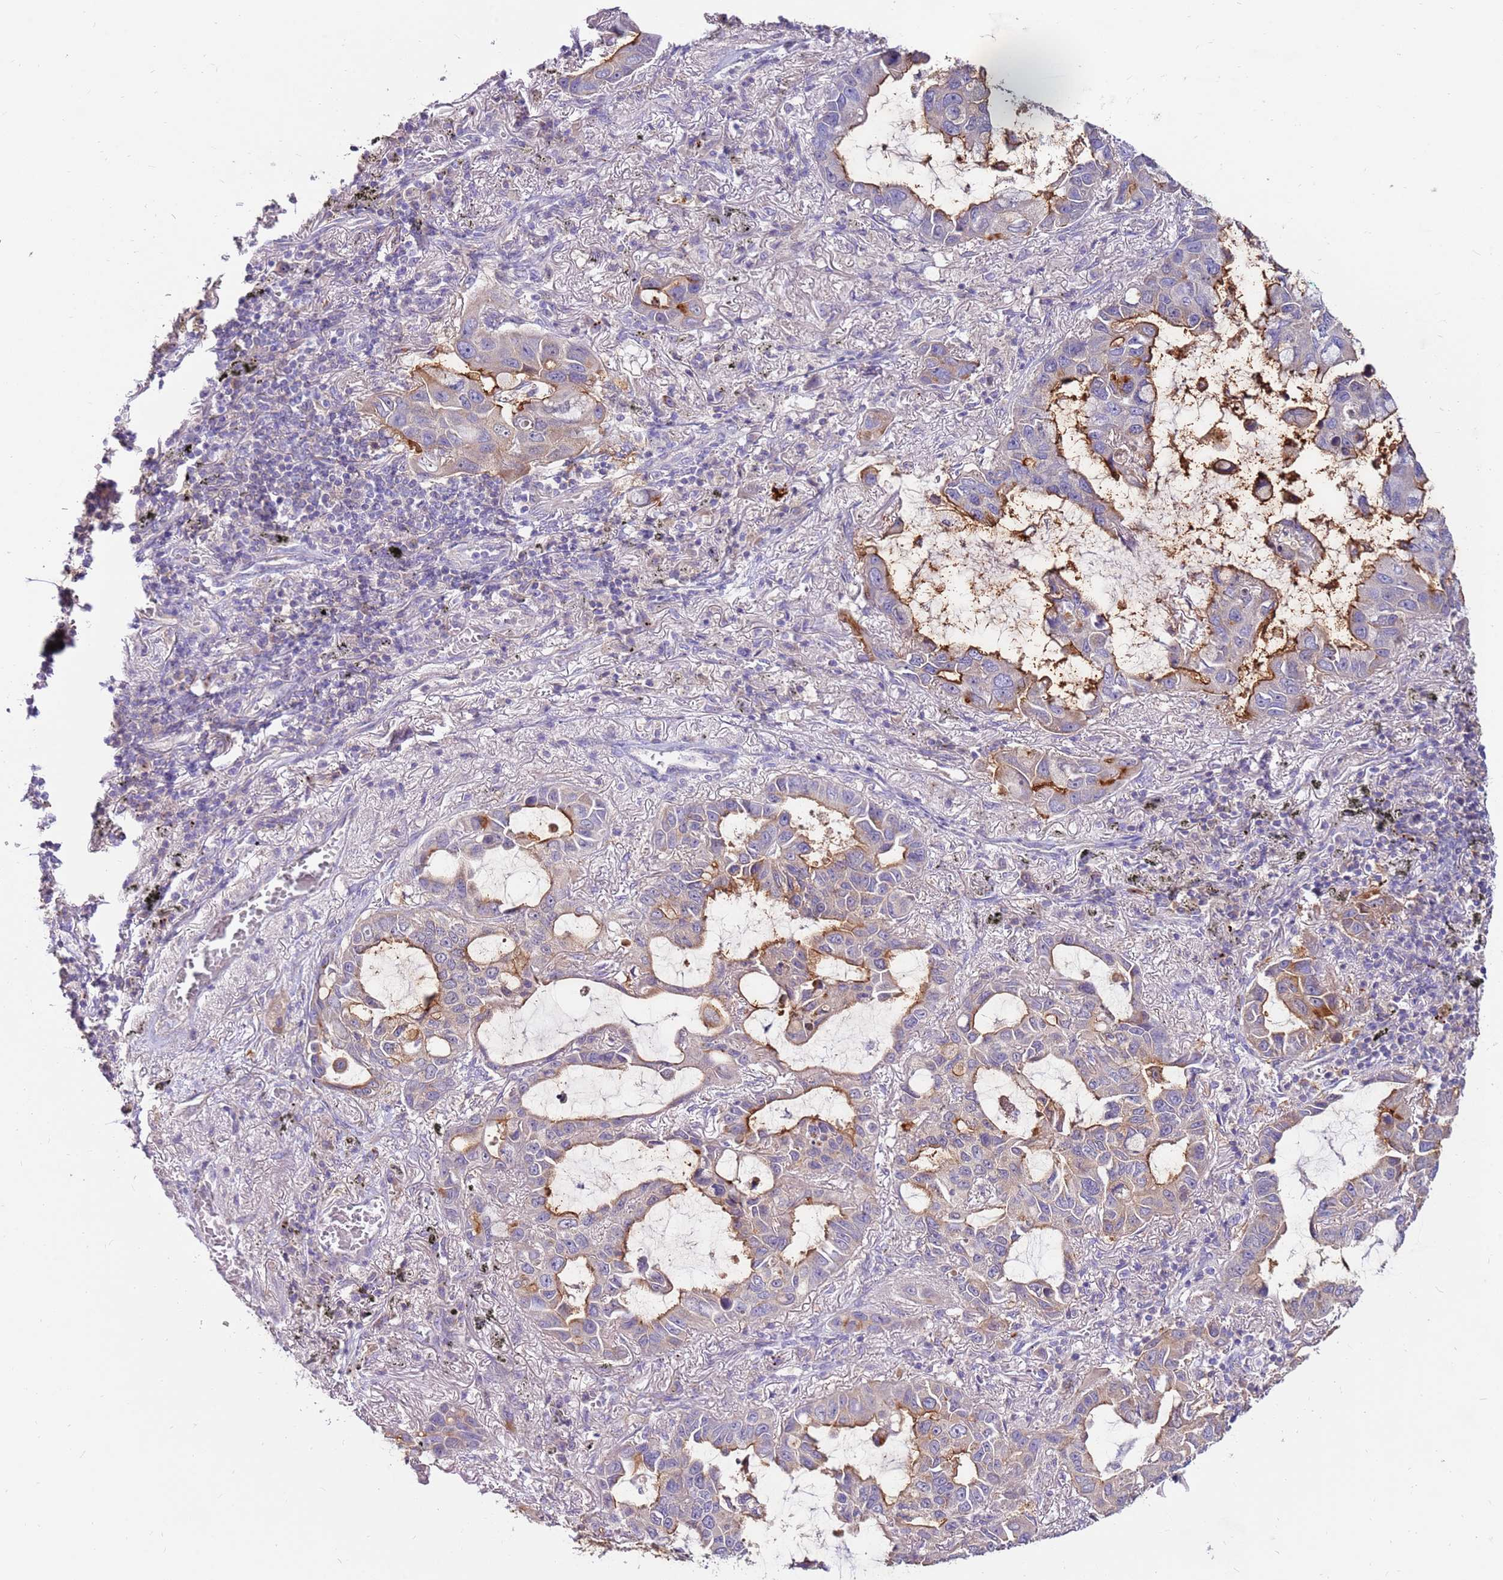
{"staining": {"intensity": "moderate", "quantity": "25%-75%", "location": "cytoplasmic/membranous"}, "tissue": "lung cancer", "cell_type": "Tumor cells", "image_type": "cancer", "snomed": [{"axis": "morphology", "description": "Adenocarcinoma, NOS"}, {"axis": "topography", "description": "Lung"}], "caption": "Lung cancer (adenocarcinoma) was stained to show a protein in brown. There is medium levels of moderate cytoplasmic/membranous positivity in approximately 25%-75% of tumor cells.", "gene": "SLC44A4", "patient": {"sex": "male", "age": 64}}